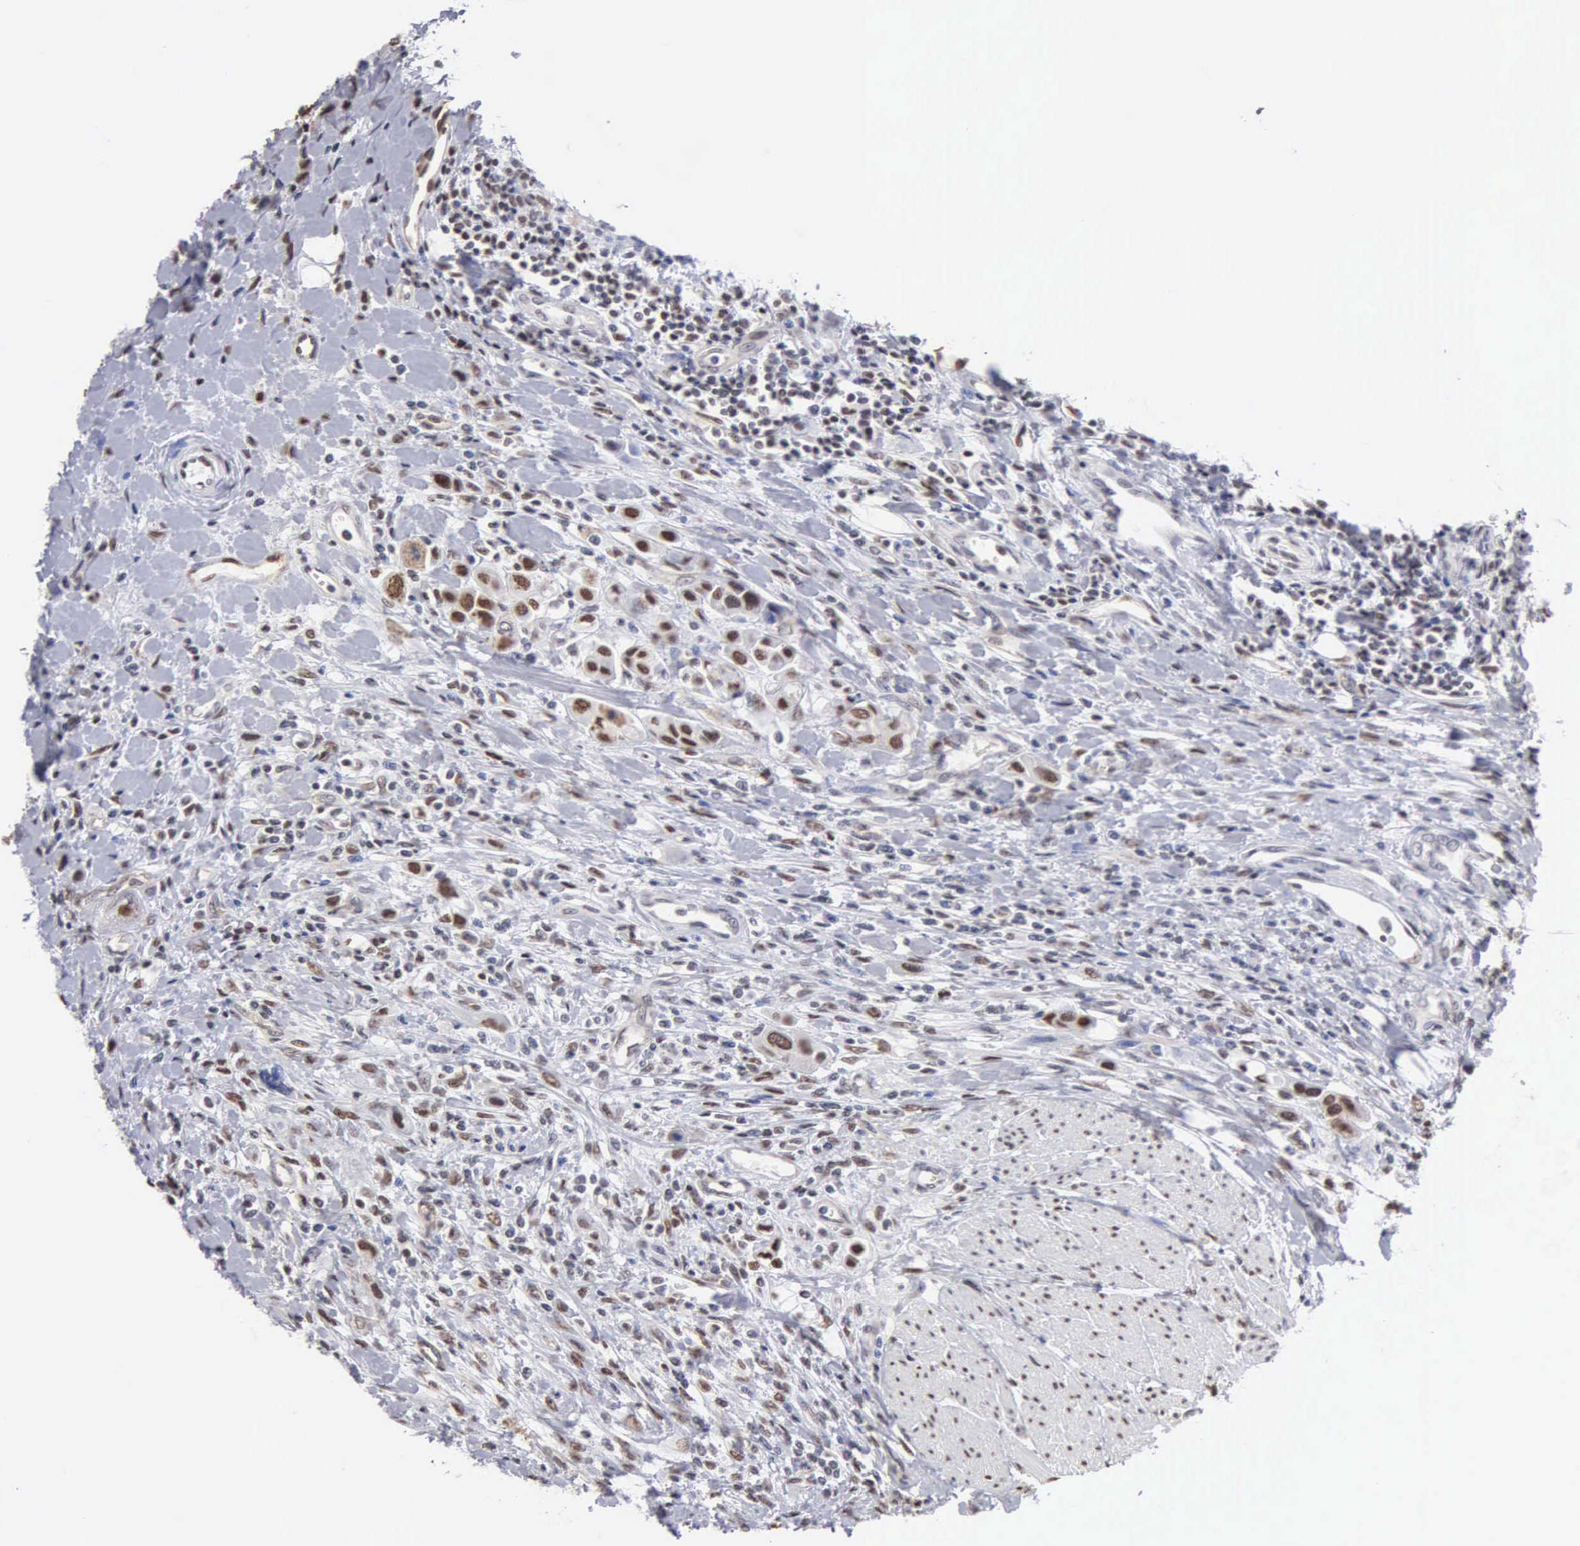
{"staining": {"intensity": "moderate", "quantity": "25%-75%", "location": "nuclear"}, "tissue": "urothelial cancer", "cell_type": "Tumor cells", "image_type": "cancer", "snomed": [{"axis": "morphology", "description": "Urothelial carcinoma, High grade"}, {"axis": "topography", "description": "Urinary bladder"}], "caption": "IHC photomicrograph of human urothelial cancer stained for a protein (brown), which reveals medium levels of moderate nuclear positivity in about 25%-75% of tumor cells.", "gene": "CCNG1", "patient": {"sex": "male", "age": 50}}